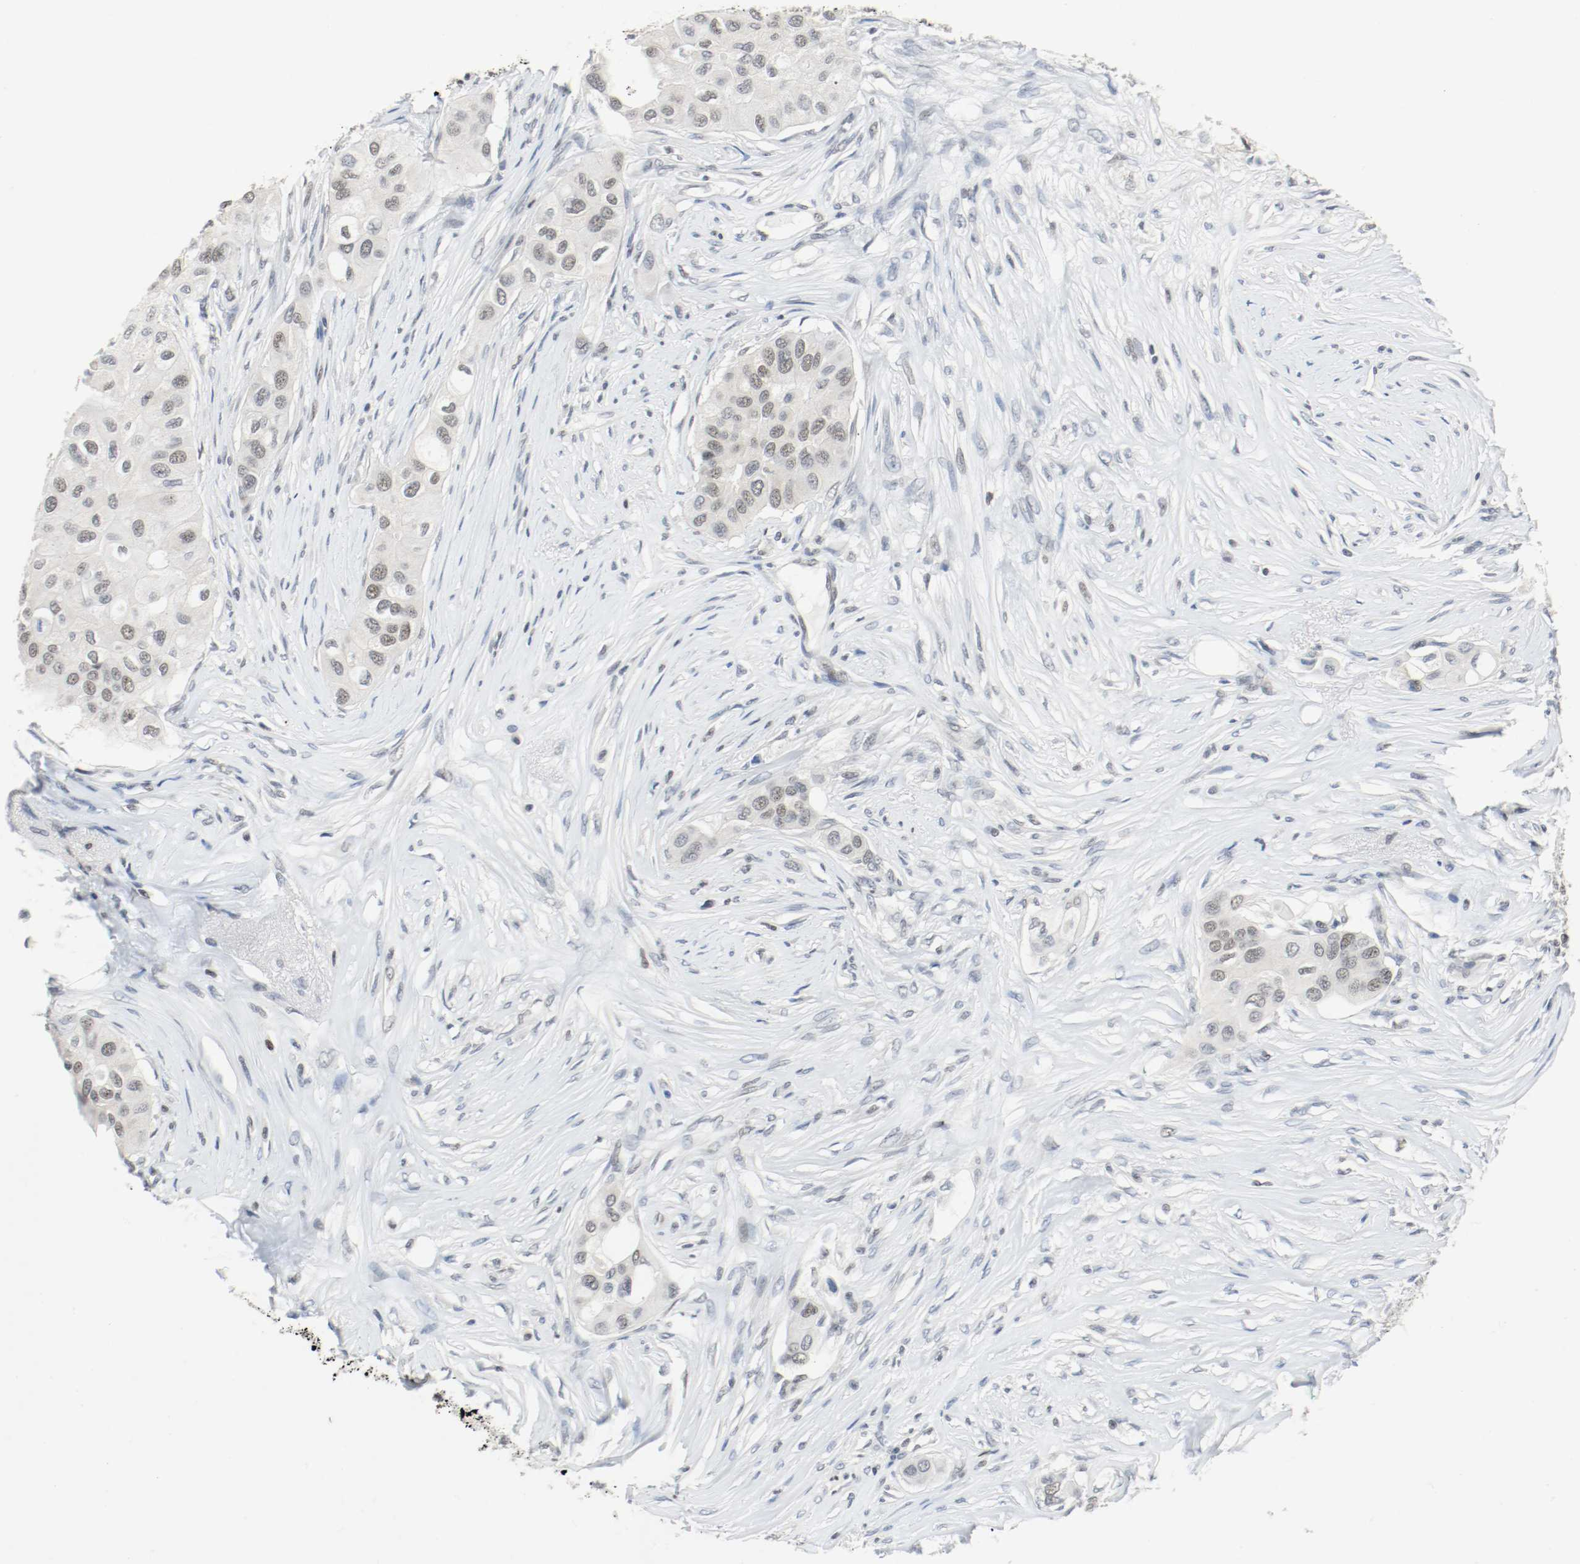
{"staining": {"intensity": "weak", "quantity": "<25%", "location": "nuclear"}, "tissue": "breast cancer", "cell_type": "Tumor cells", "image_type": "cancer", "snomed": [{"axis": "morphology", "description": "Normal tissue, NOS"}, {"axis": "morphology", "description": "Duct carcinoma"}, {"axis": "topography", "description": "Breast"}], "caption": "DAB (3,3'-diaminobenzidine) immunohistochemical staining of human breast cancer (infiltrating ductal carcinoma) displays no significant staining in tumor cells. (IHC, brightfield microscopy, high magnification).", "gene": "ASH1L", "patient": {"sex": "female", "age": 49}}